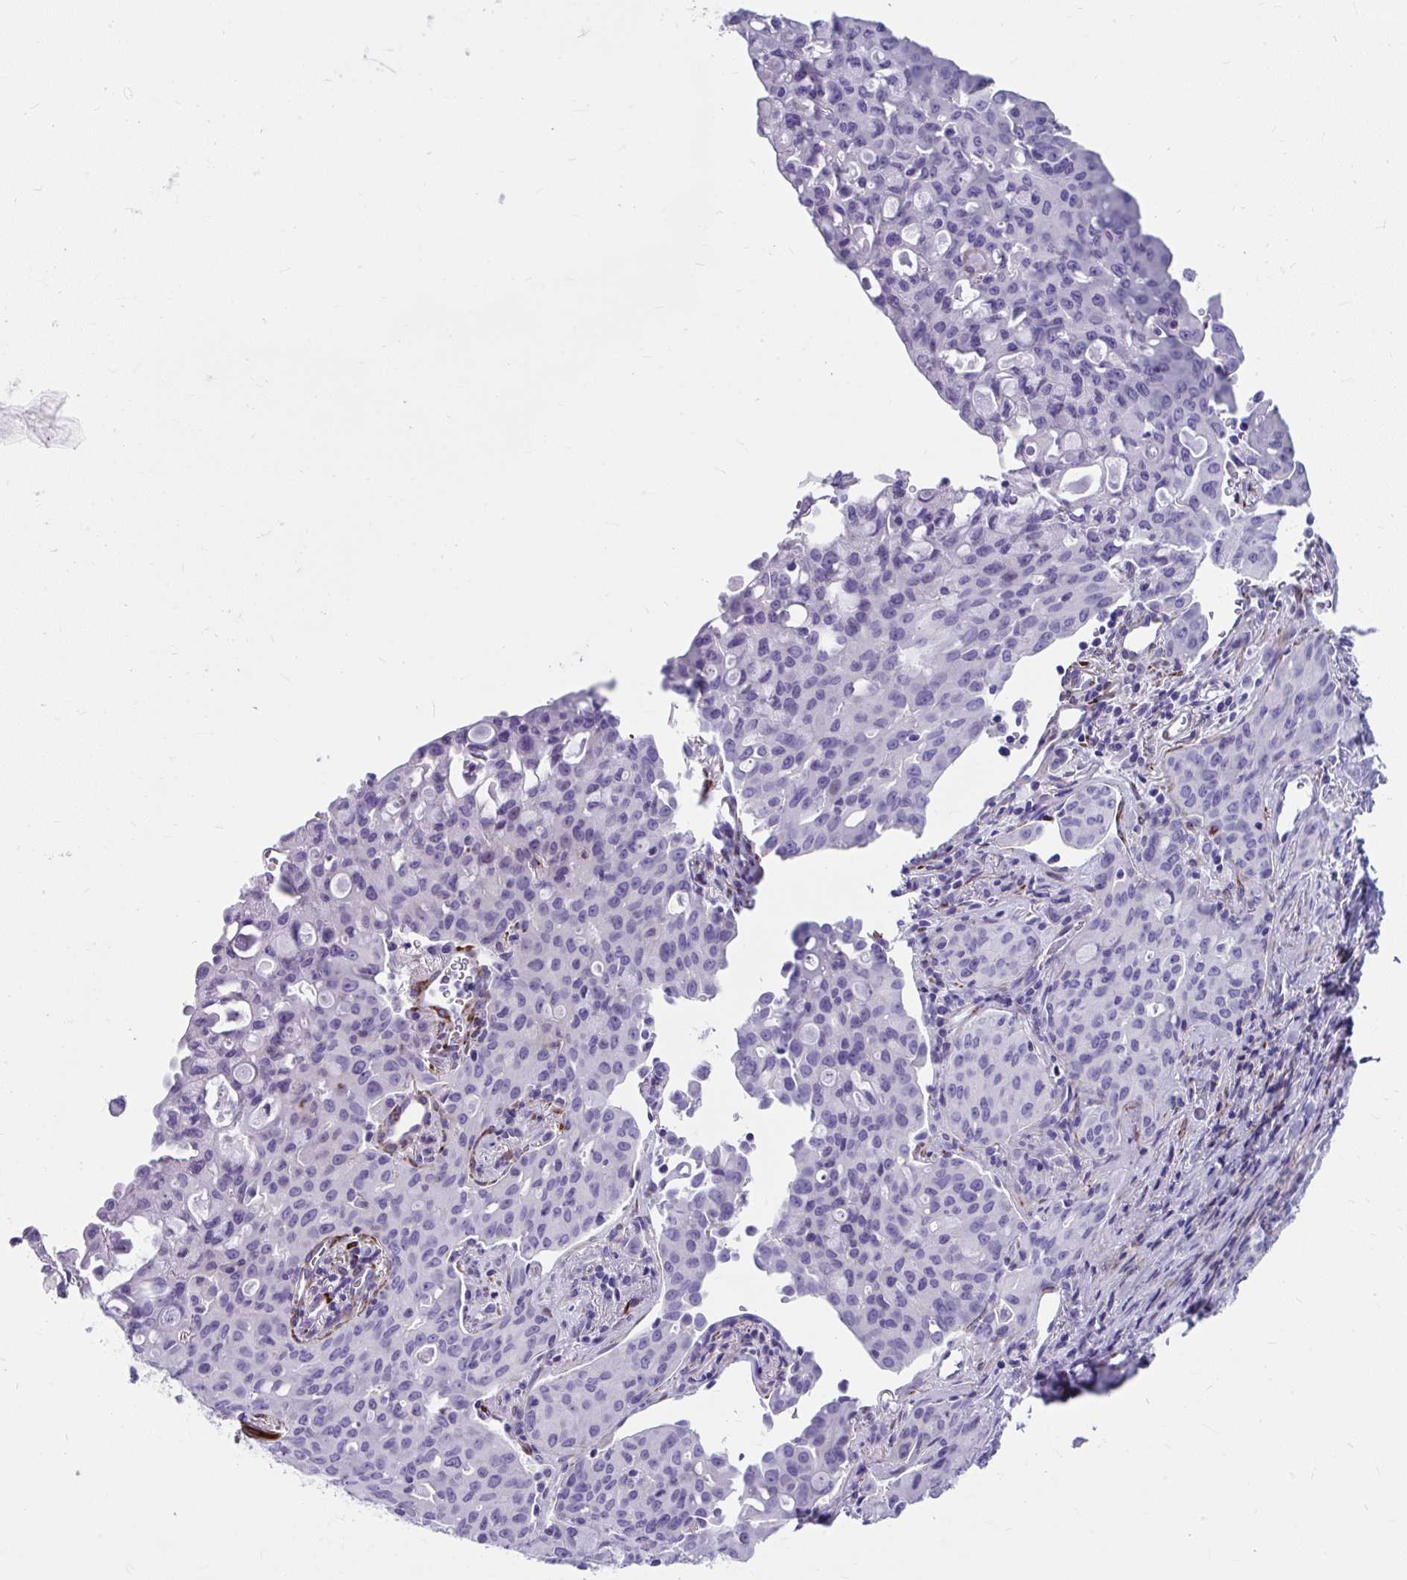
{"staining": {"intensity": "negative", "quantity": "none", "location": "none"}, "tissue": "lung cancer", "cell_type": "Tumor cells", "image_type": "cancer", "snomed": [{"axis": "morphology", "description": "Adenocarcinoma, NOS"}, {"axis": "topography", "description": "Lung"}], "caption": "Immunohistochemistry histopathology image of human lung cancer (adenocarcinoma) stained for a protein (brown), which displays no positivity in tumor cells. The staining was performed using DAB to visualize the protein expression in brown, while the nuclei were stained in blue with hematoxylin (Magnification: 20x).", "gene": "GRXCR2", "patient": {"sex": "female", "age": 44}}